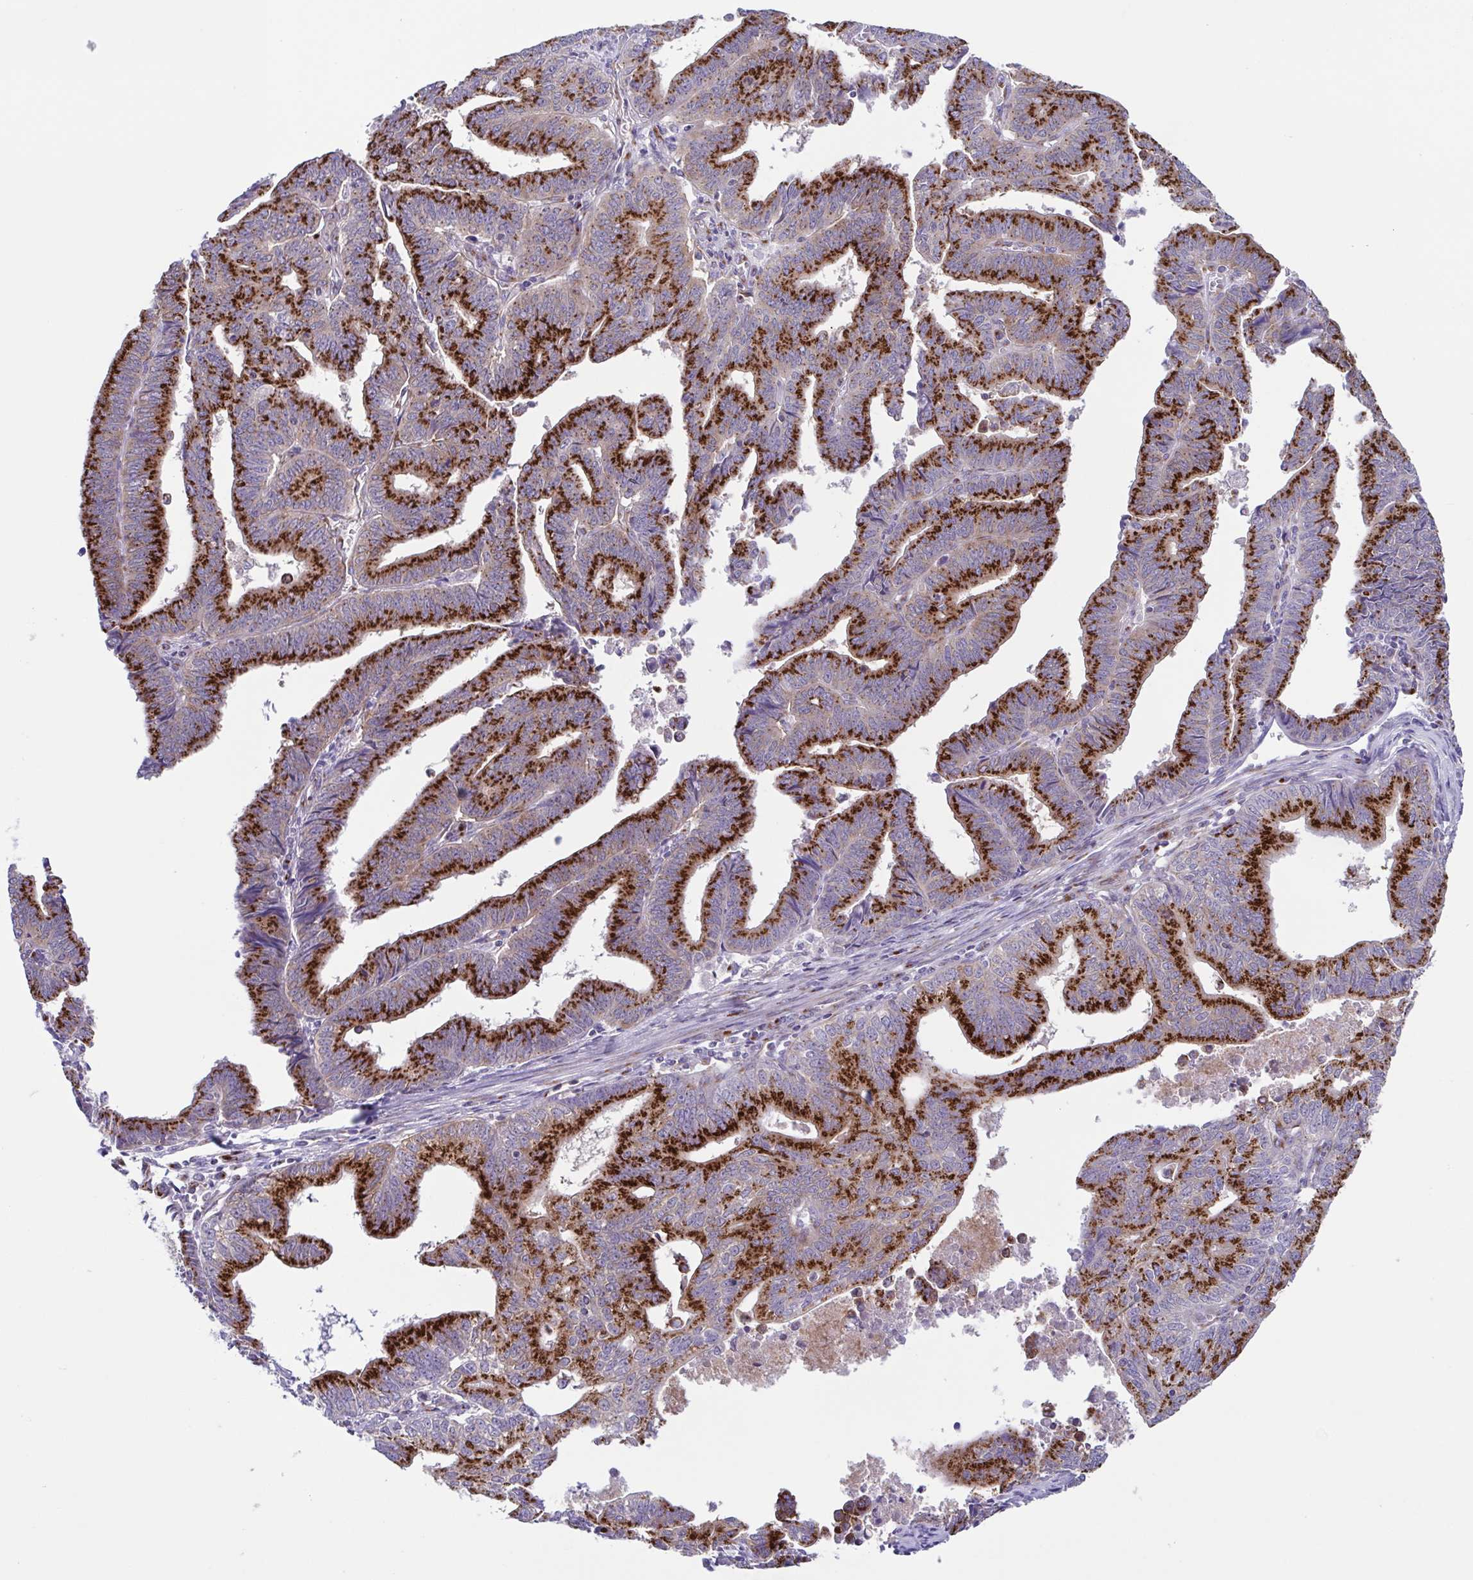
{"staining": {"intensity": "strong", "quantity": ">75%", "location": "cytoplasmic/membranous"}, "tissue": "endometrial cancer", "cell_type": "Tumor cells", "image_type": "cancer", "snomed": [{"axis": "morphology", "description": "Adenocarcinoma, NOS"}, {"axis": "topography", "description": "Endometrium"}], "caption": "Human endometrial cancer (adenocarcinoma) stained with a brown dye displays strong cytoplasmic/membranous positive staining in approximately >75% of tumor cells.", "gene": "COL17A1", "patient": {"sex": "female", "age": 65}}